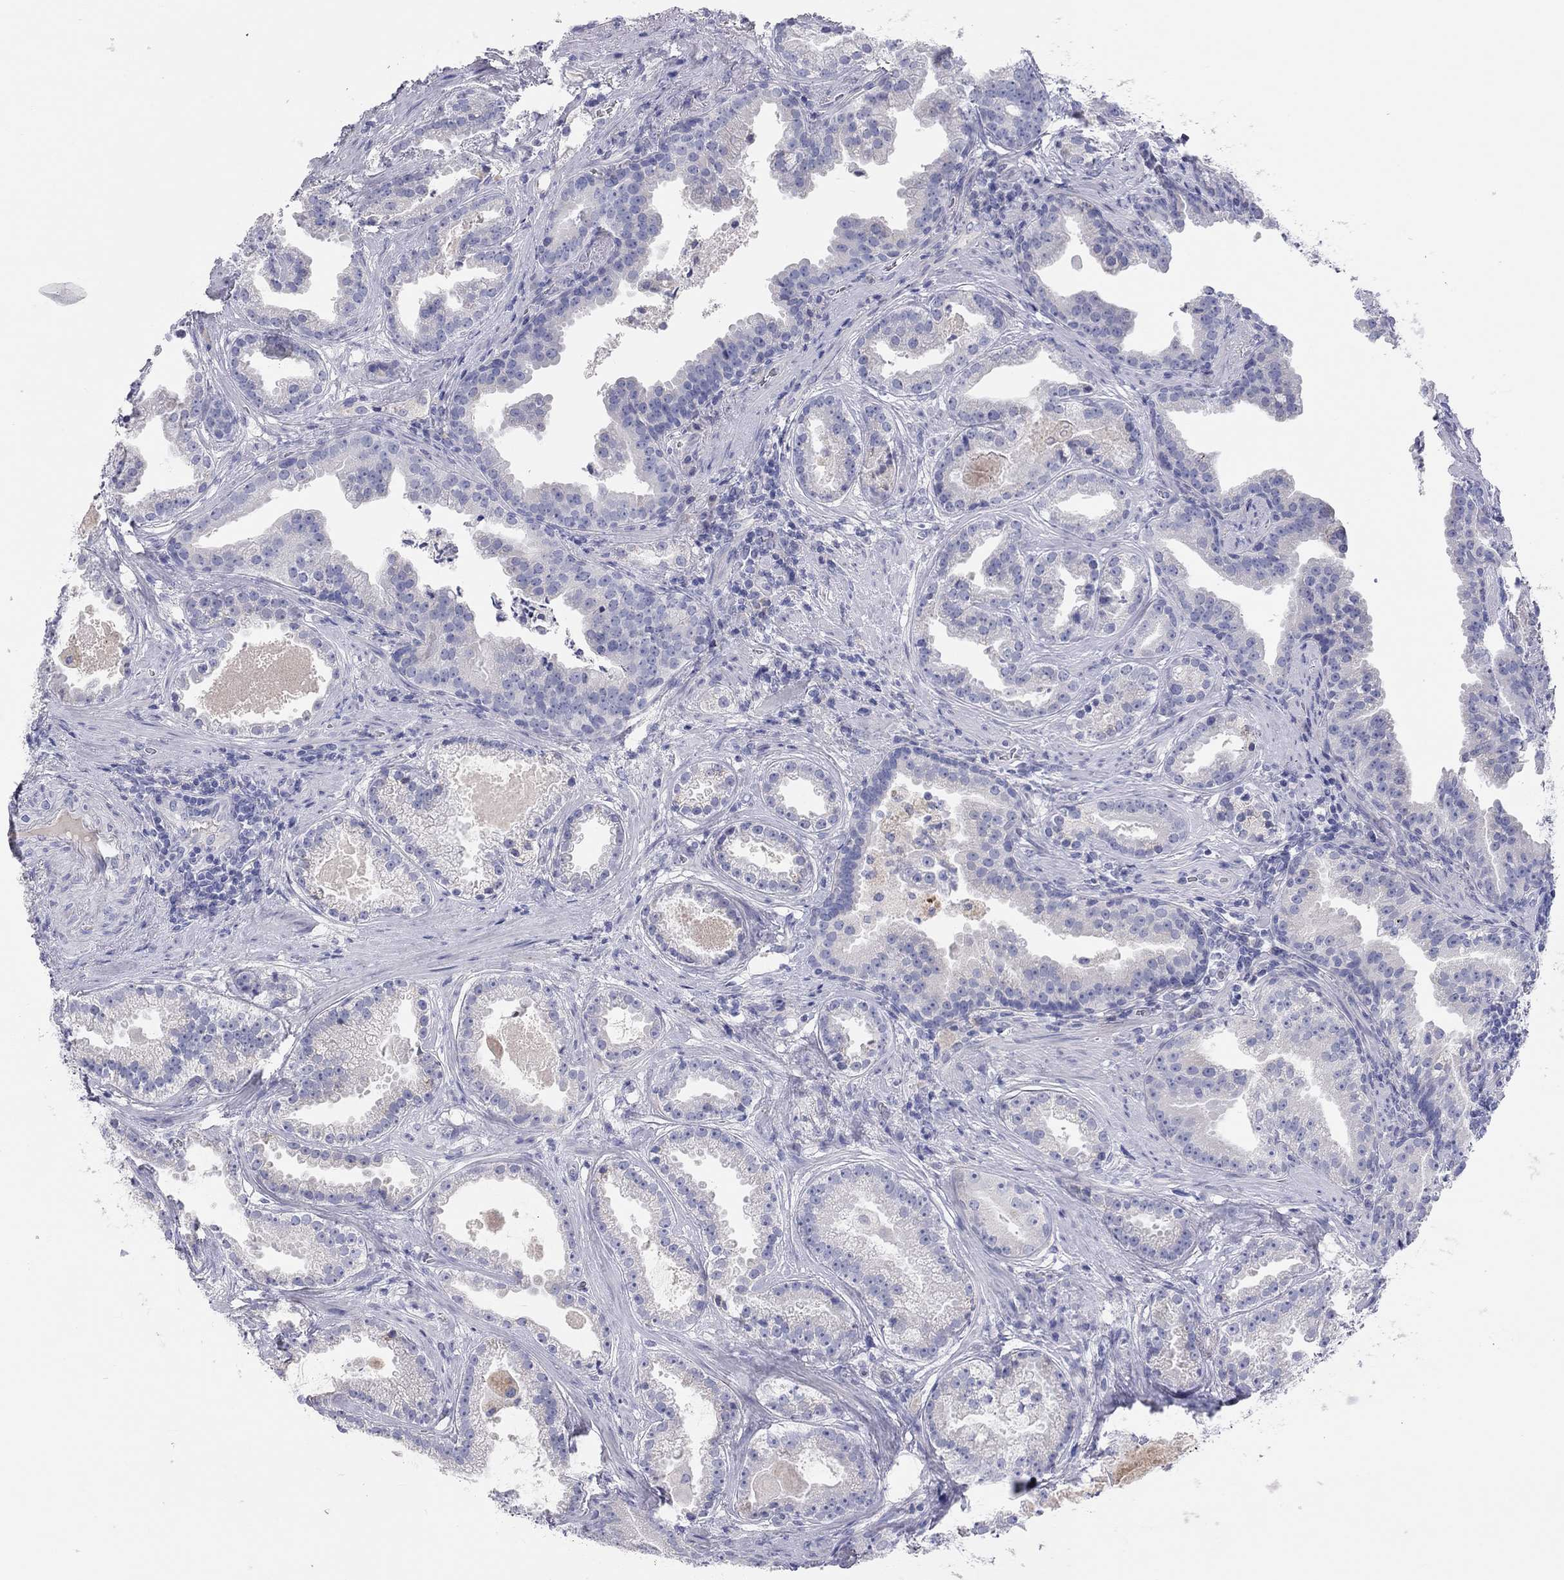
{"staining": {"intensity": "negative", "quantity": "none", "location": "none"}, "tissue": "prostate cancer", "cell_type": "Tumor cells", "image_type": "cancer", "snomed": [{"axis": "morphology", "description": "Adenocarcinoma, NOS"}, {"axis": "morphology", "description": "Adenocarcinoma, High grade"}, {"axis": "topography", "description": "Prostate"}], "caption": "This image is of adenocarcinoma (prostate) stained with immunohistochemistry (IHC) to label a protein in brown with the nuclei are counter-stained blue. There is no staining in tumor cells. Brightfield microscopy of immunohistochemistry stained with DAB (brown) and hematoxylin (blue), captured at high magnification.", "gene": "ST7L", "patient": {"sex": "male", "age": 64}}